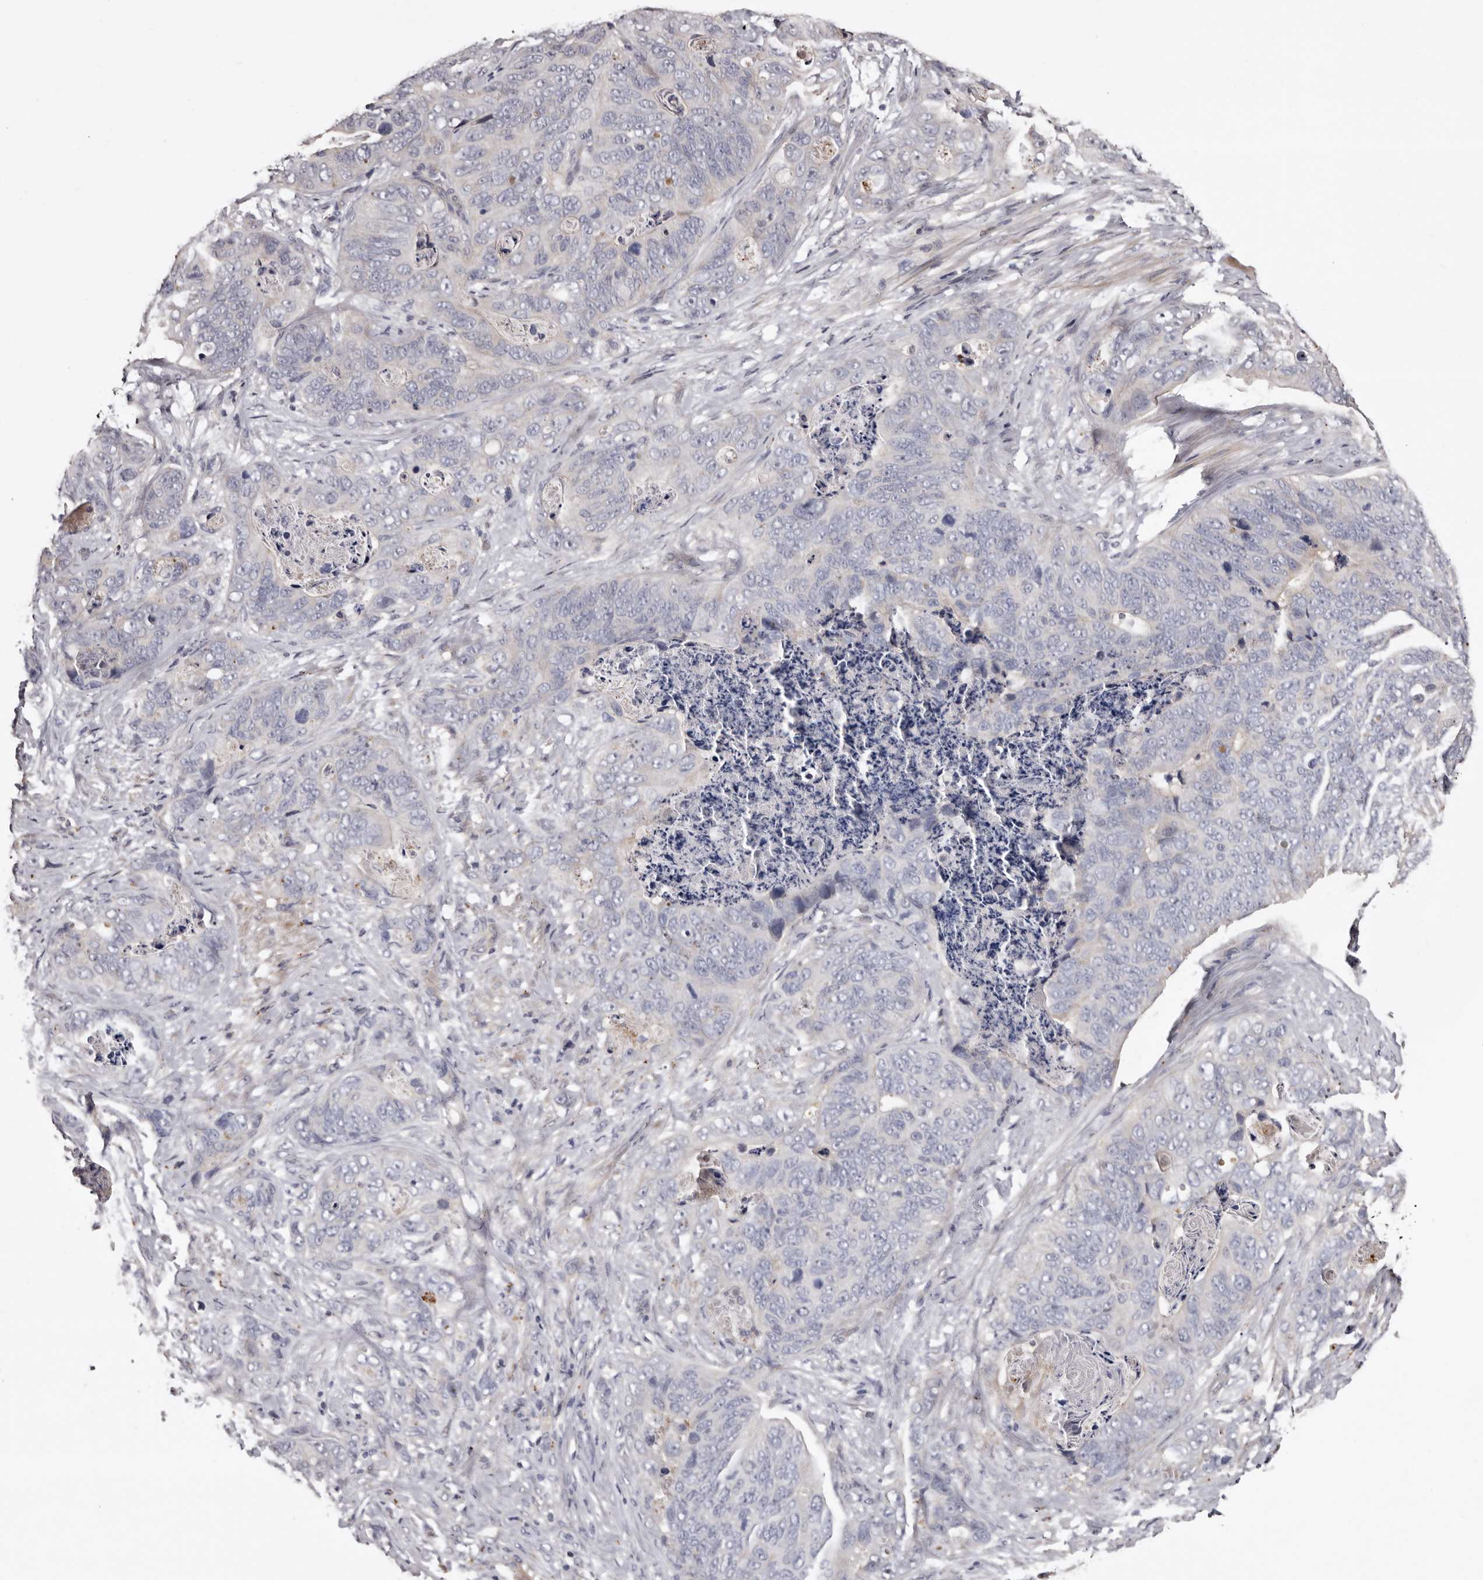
{"staining": {"intensity": "negative", "quantity": "none", "location": "none"}, "tissue": "stomach cancer", "cell_type": "Tumor cells", "image_type": "cancer", "snomed": [{"axis": "morphology", "description": "Normal tissue, NOS"}, {"axis": "morphology", "description": "Adenocarcinoma, NOS"}, {"axis": "topography", "description": "Stomach"}], "caption": "A histopathology image of stomach adenocarcinoma stained for a protein shows no brown staining in tumor cells. The staining was performed using DAB (3,3'-diaminobenzidine) to visualize the protein expression in brown, while the nuclei were stained in blue with hematoxylin (Magnification: 20x).", "gene": "SLC10A4", "patient": {"sex": "female", "age": 89}}